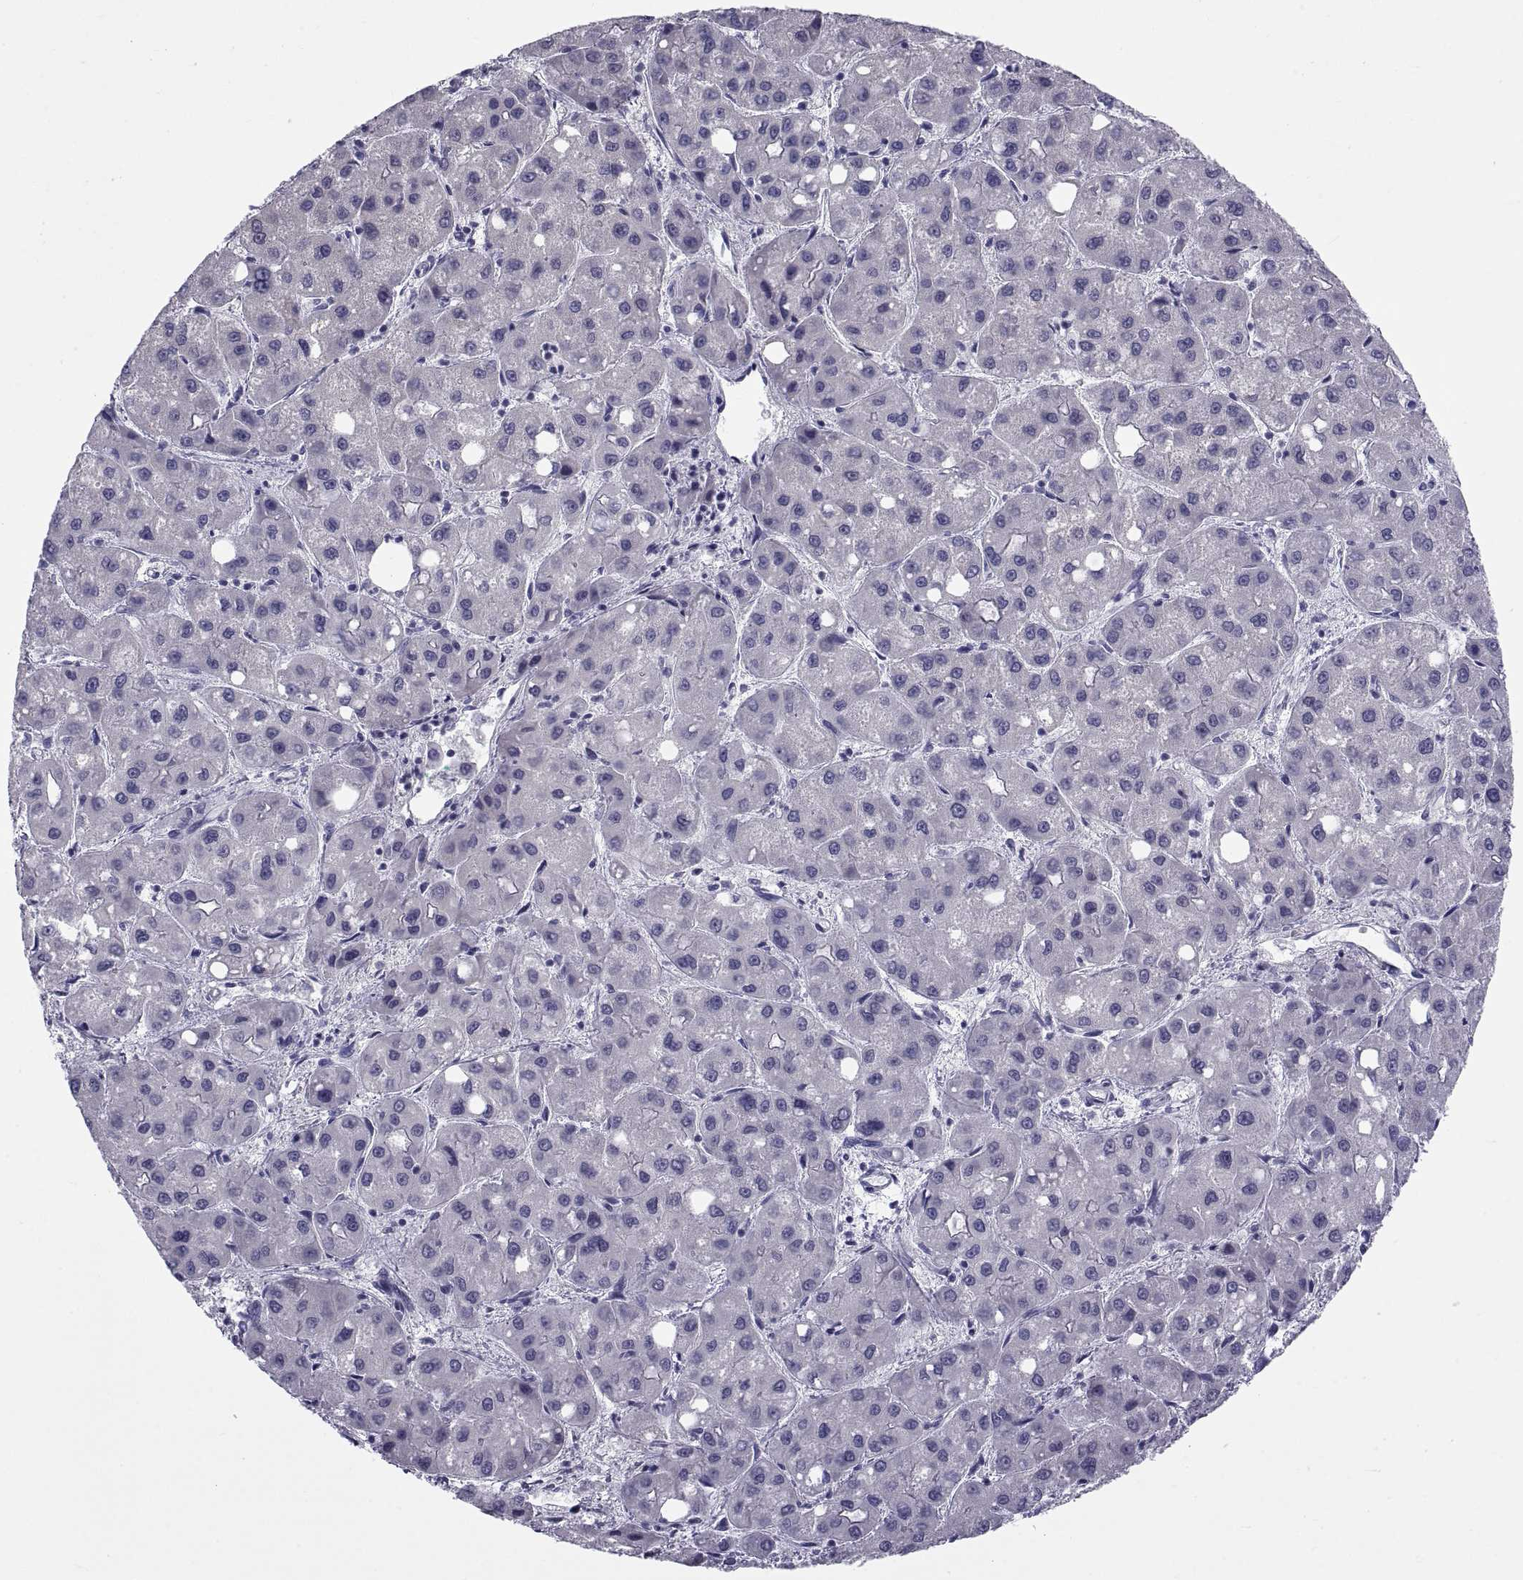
{"staining": {"intensity": "negative", "quantity": "none", "location": "none"}, "tissue": "liver cancer", "cell_type": "Tumor cells", "image_type": "cancer", "snomed": [{"axis": "morphology", "description": "Carcinoma, Hepatocellular, NOS"}, {"axis": "topography", "description": "Liver"}], "caption": "Immunohistochemistry (IHC) of human hepatocellular carcinoma (liver) exhibits no expression in tumor cells. (DAB IHC with hematoxylin counter stain).", "gene": "NPTX2", "patient": {"sex": "male", "age": 73}}